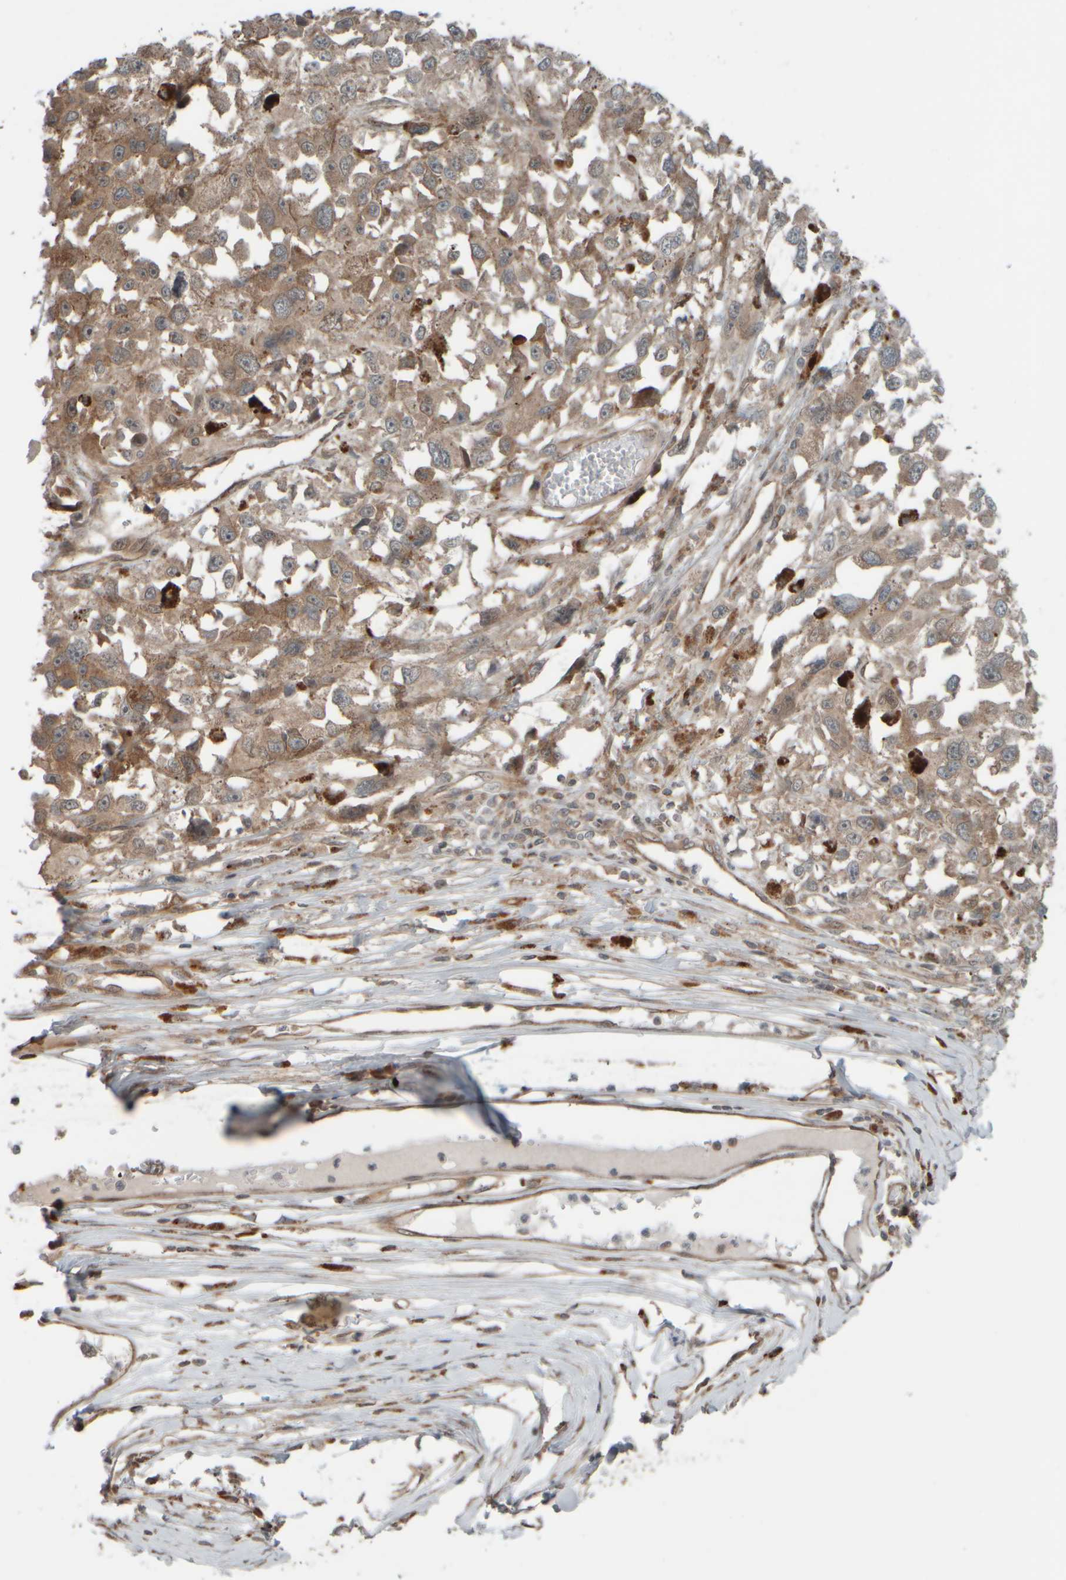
{"staining": {"intensity": "moderate", "quantity": ">75%", "location": "cytoplasmic/membranous"}, "tissue": "melanoma", "cell_type": "Tumor cells", "image_type": "cancer", "snomed": [{"axis": "morphology", "description": "Malignant melanoma, Metastatic site"}, {"axis": "topography", "description": "Lymph node"}], "caption": "Human malignant melanoma (metastatic site) stained for a protein (brown) exhibits moderate cytoplasmic/membranous positive staining in approximately >75% of tumor cells.", "gene": "GIGYF1", "patient": {"sex": "male", "age": 59}}